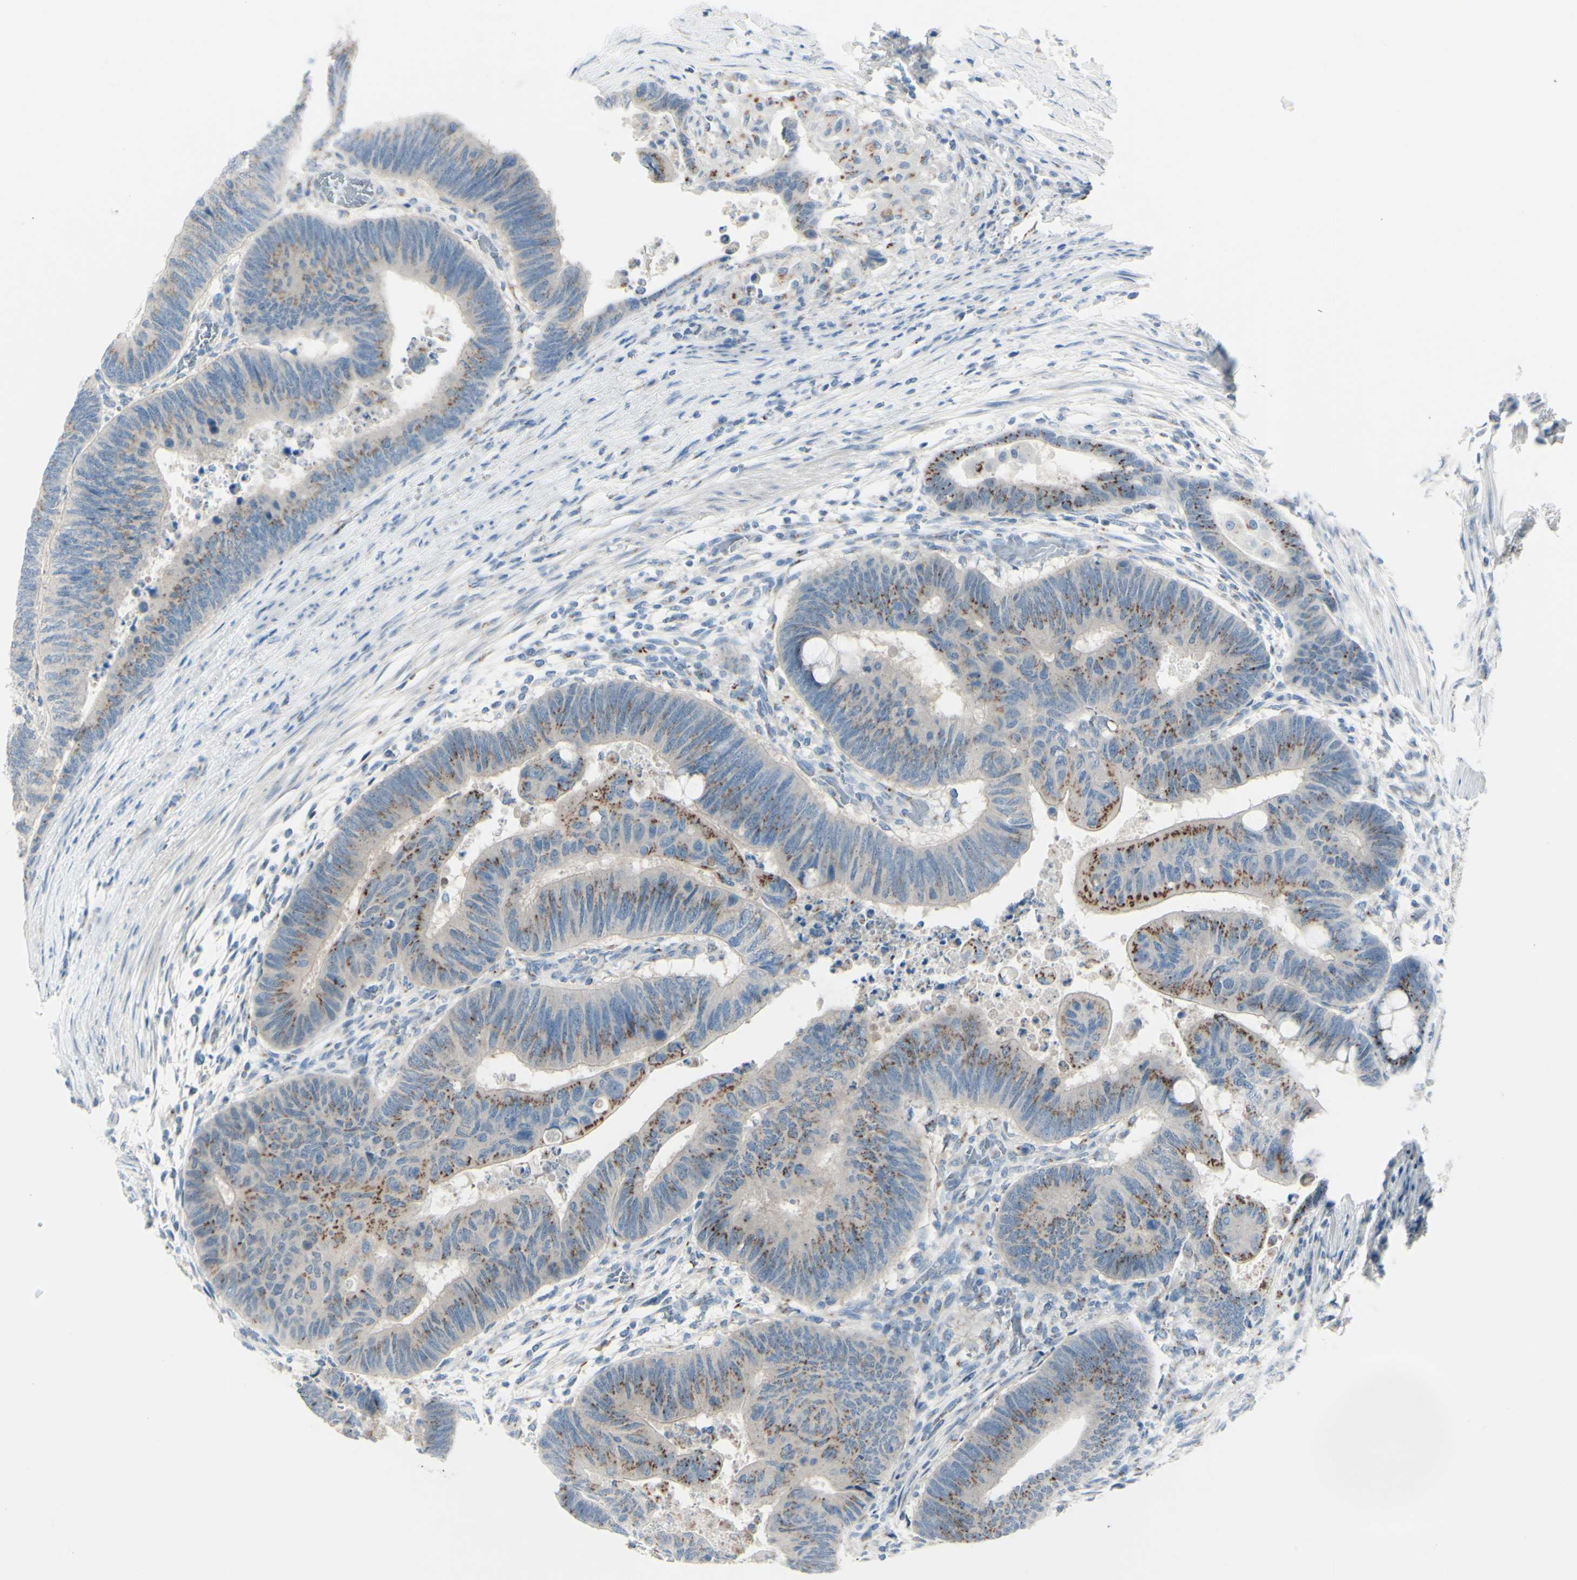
{"staining": {"intensity": "moderate", "quantity": "25%-75%", "location": "cytoplasmic/membranous"}, "tissue": "colorectal cancer", "cell_type": "Tumor cells", "image_type": "cancer", "snomed": [{"axis": "morphology", "description": "Normal tissue, NOS"}, {"axis": "morphology", "description": "Adenocarcinoma, NOS"}, {"axis": "topography", "description": "Rectum"}, {"axis": "topography", "description": "Peripheral nerve tissue"}], "caption": "A histopathology image showing moderate cytoplasmic/membranous staining in about 25%-75% of tumor cells in colorectal cancer, as visualized by brown immunohistochemical staining.", "gene": "B4GALT1", "patient": {"sex": "male", "age": 92}}